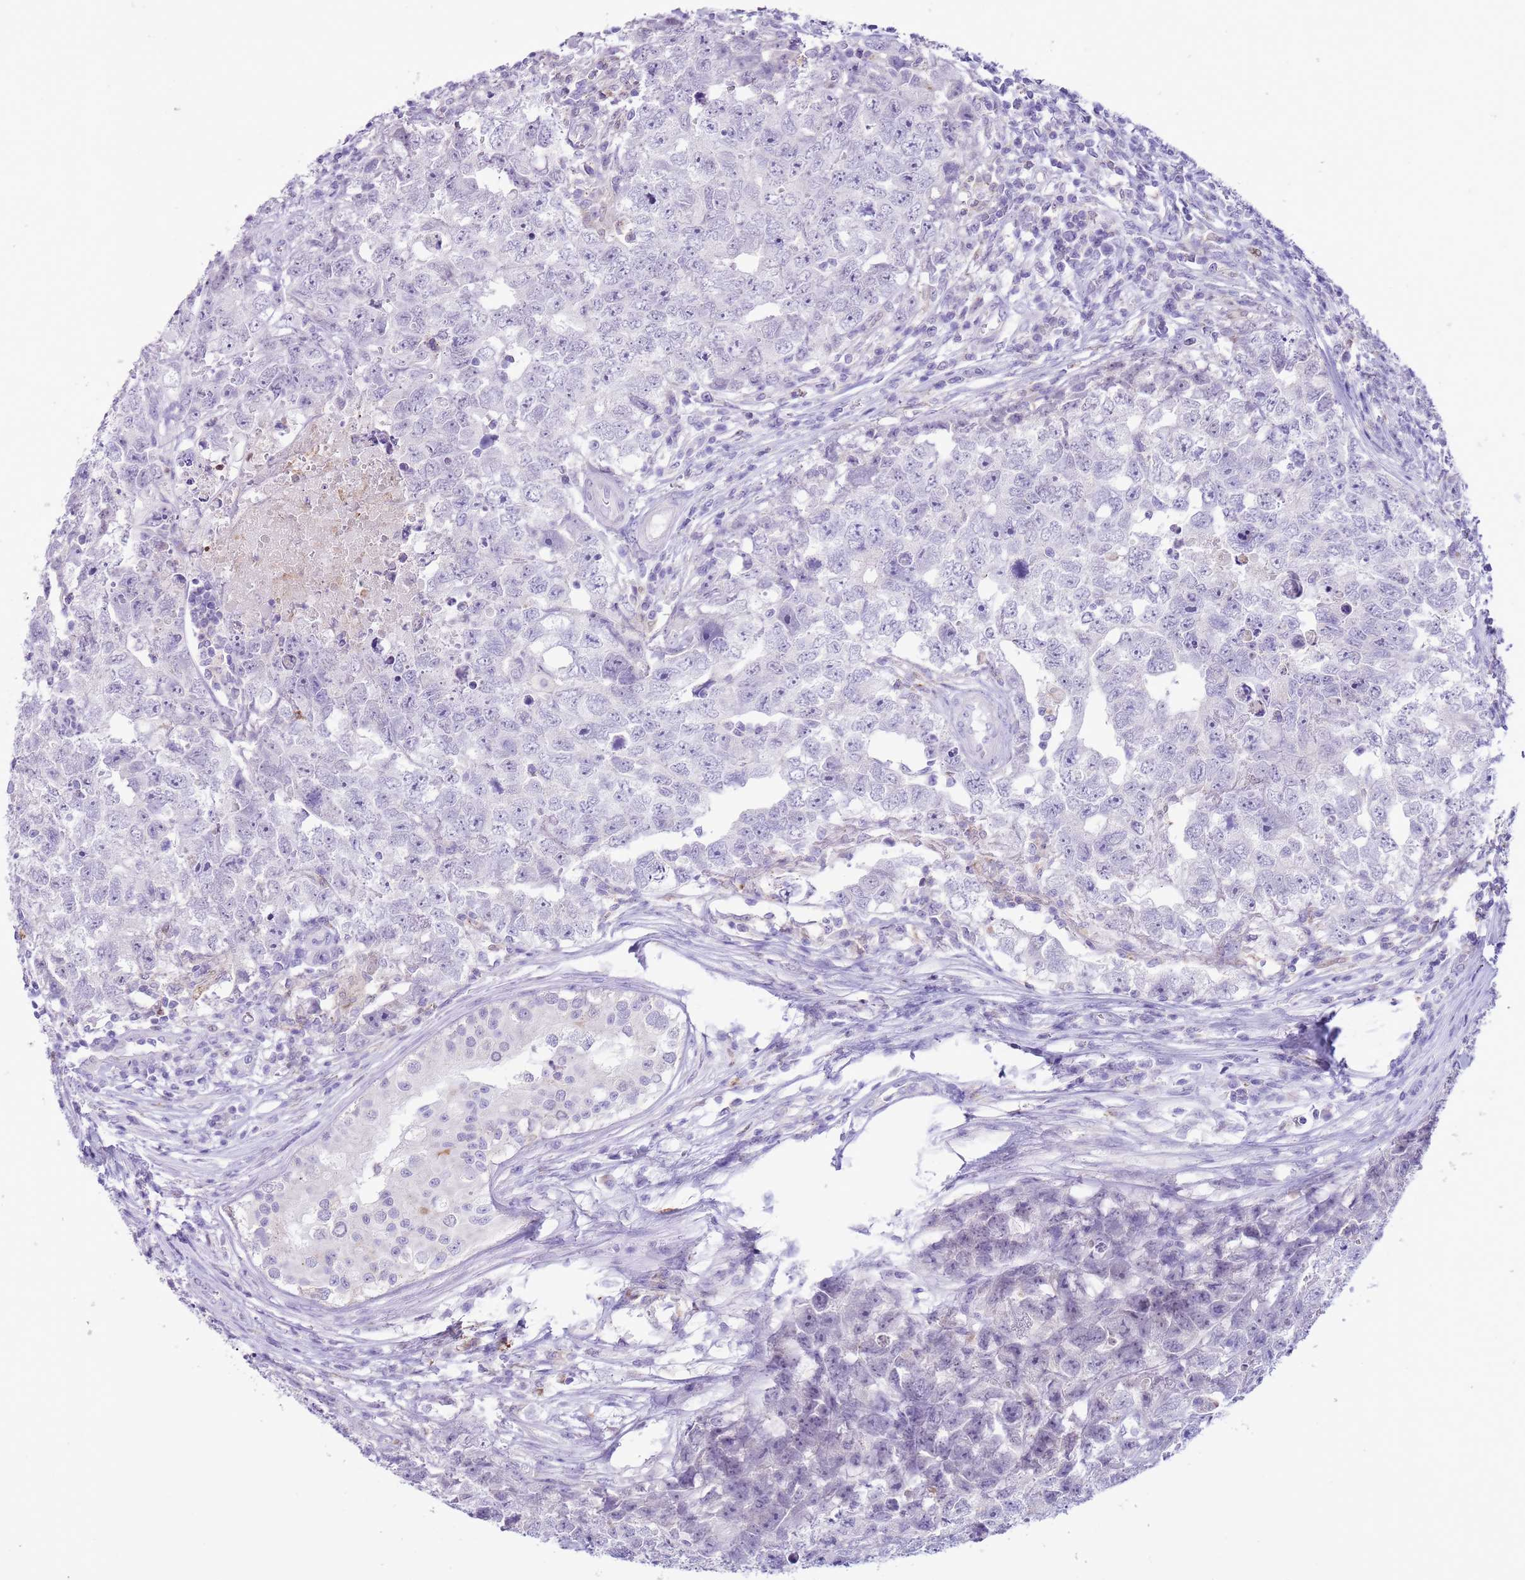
{"staining": {"intensity": "negative", "quantity": "none", "location": "none"}, "tissue": "testis cancer", "cell_type": "Tumor cells", "image_type": "cancer", "snomed": [{"axis": "morphology", "description": "Carcinoma, Embryonal, NOS"}, {"axis": "topography", "description": "Testis"}], "caption": "IHC micrograph of embryonal carcinoma (testis) stained for a protein (brown), which shows no staining in tumor cells. Nuclei are stained in blue.", "gene": "ZNF697", "patient": {"sex": "male", "age": 22}}